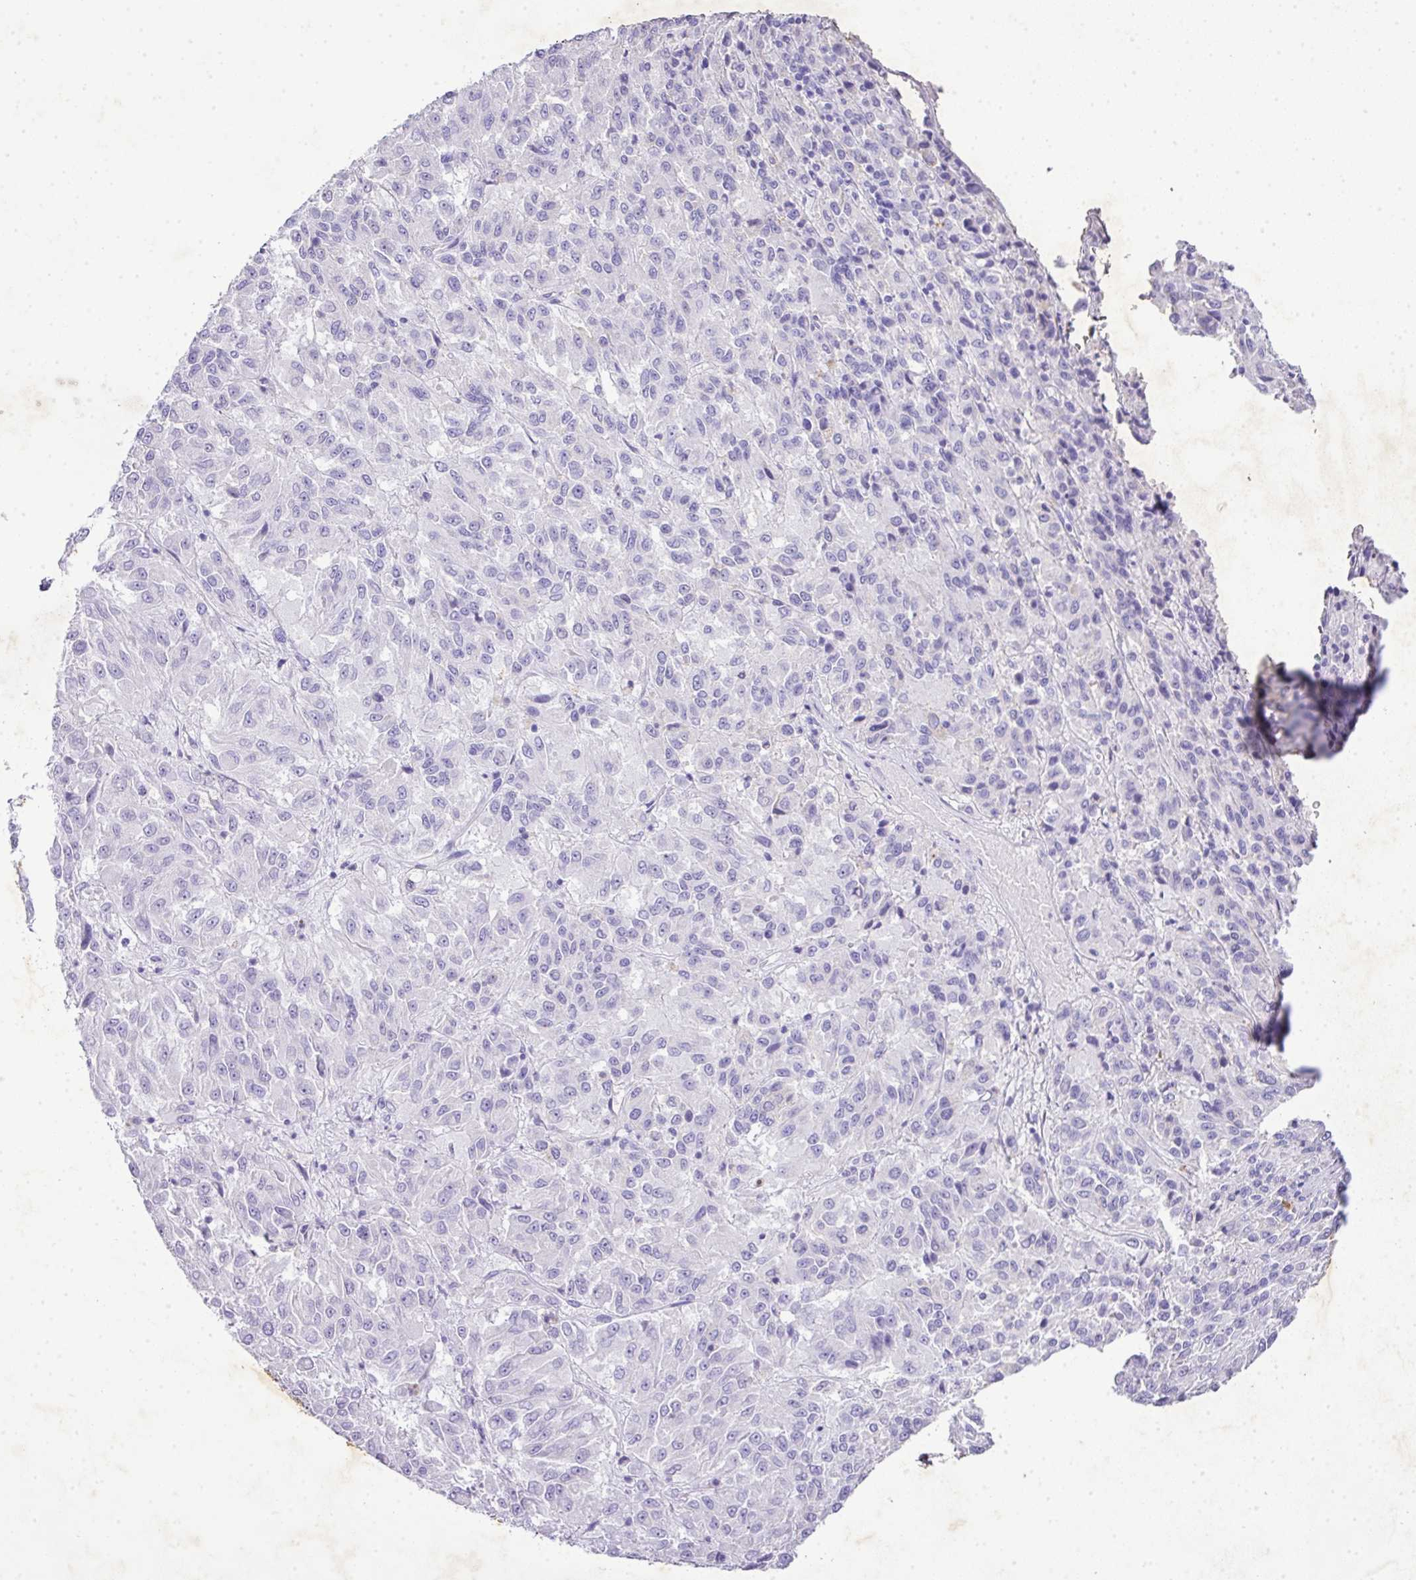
{"staining": {"intensity": "negative", "quantity": "none", "location": "none"}, "tissue": "melanoma", "cell_type": "Tumor cells", "image_type": "cancer", "snomed": [{"axis": "morphology", "description": "Malignant melanoma, Metastatic site"}, {"axis": "topography", "description": "Lung"}], "caption": "Micrograph shows no protein positivity in tumor cells of melanoma tissue.", "gene": "KCNJ11", "patient": {"sex": "male", "age": 64}}